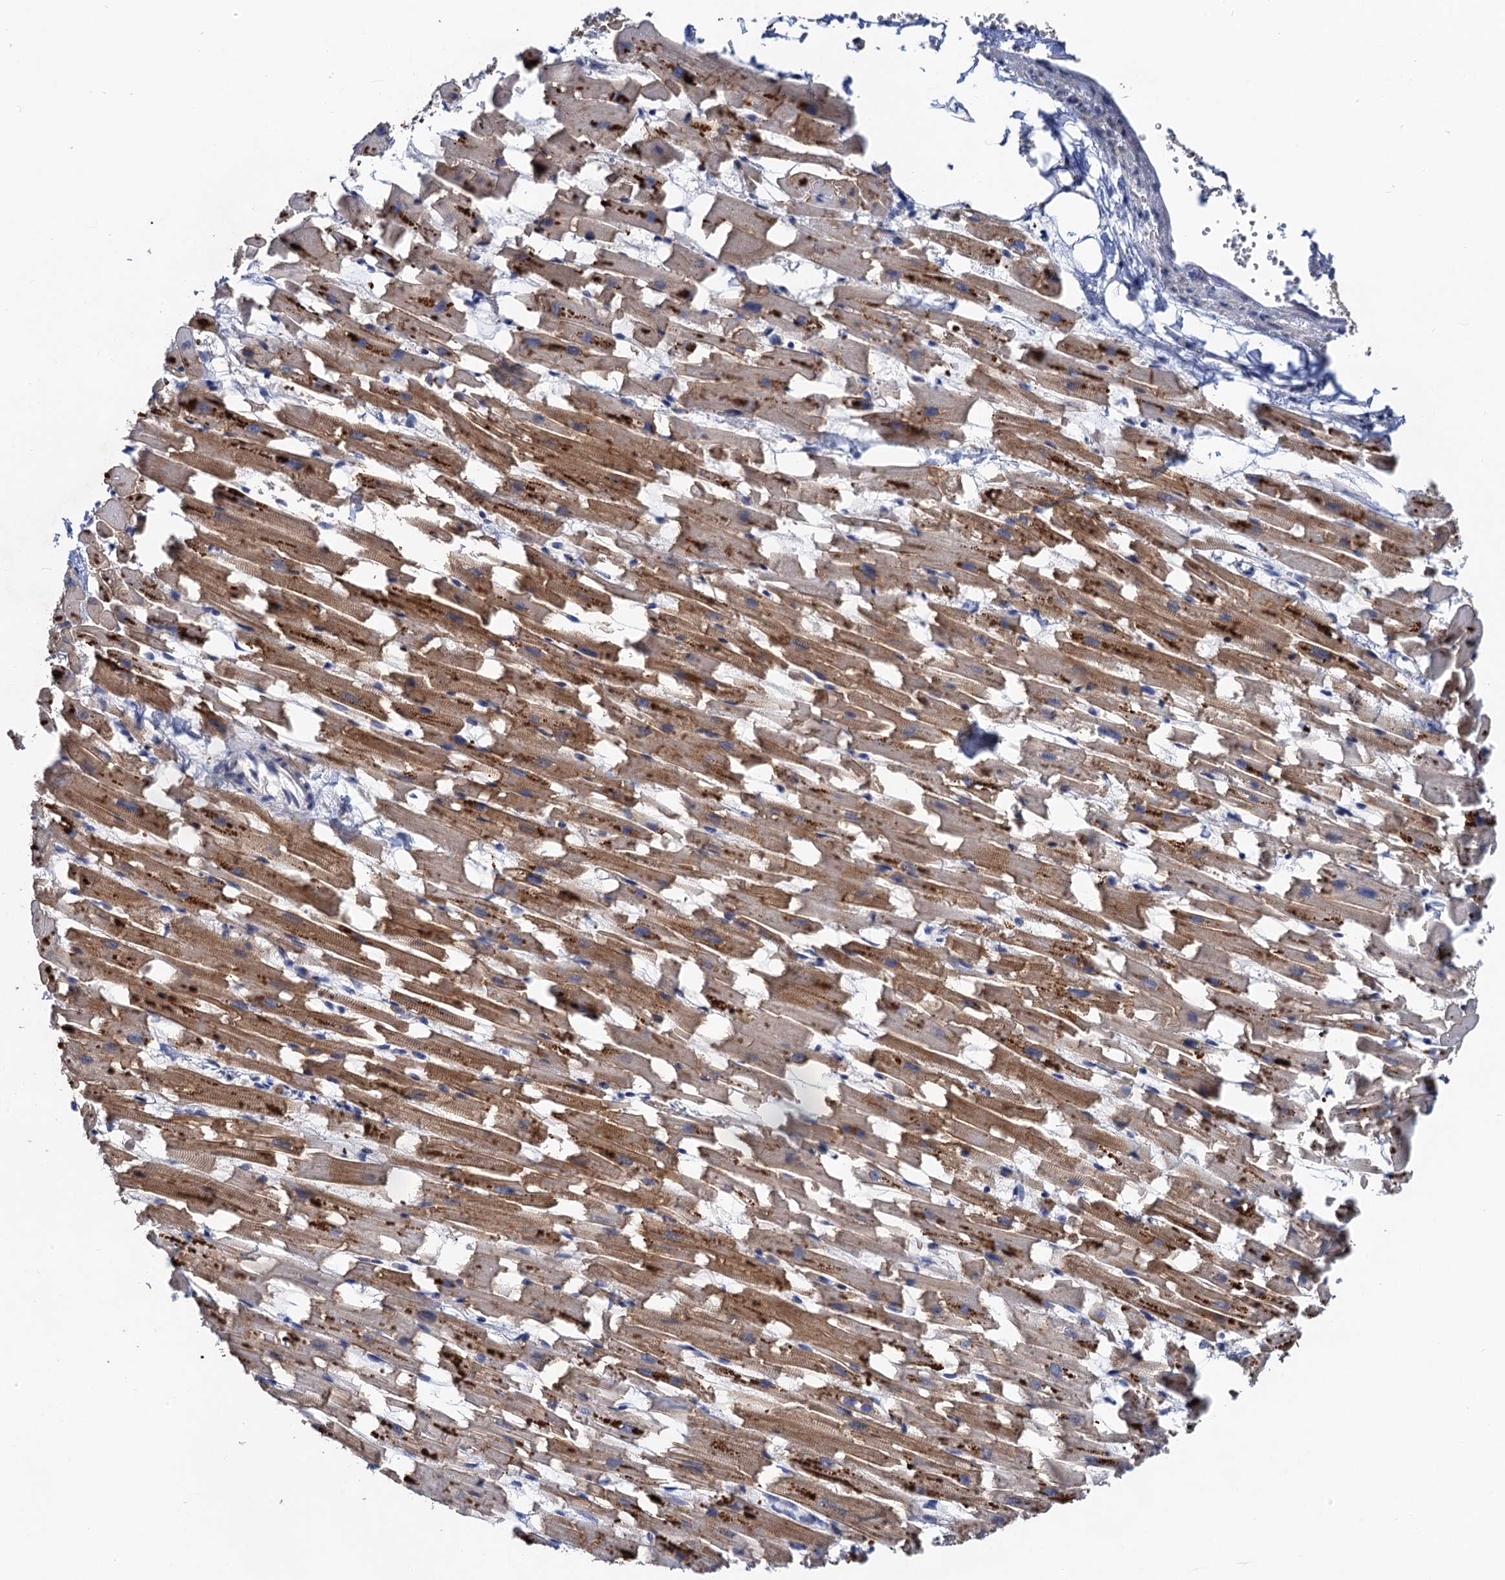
{"staining": {"intensity": "moderate", "quantity": ">75%", "location": "cytoplasmic/membranous"}, "tissue": "heart muscle", "cell_type": "Cardiomyocytes", "image_type": "normal", "snomed": [{"axis": "morphology", "description": "Normal tissue, NOS"}, {"axis": "topography", "description": "Heart"}], "caption": "Approximately >75% of cardiomyocytes in unremarkable heart muscle reveal moderate cytoplasmic/membranous protein positivity as visualized by brown immunohistochemical staining.", "gene": "TMEM39B", "patient": {"sex": "female", "age": 64}}